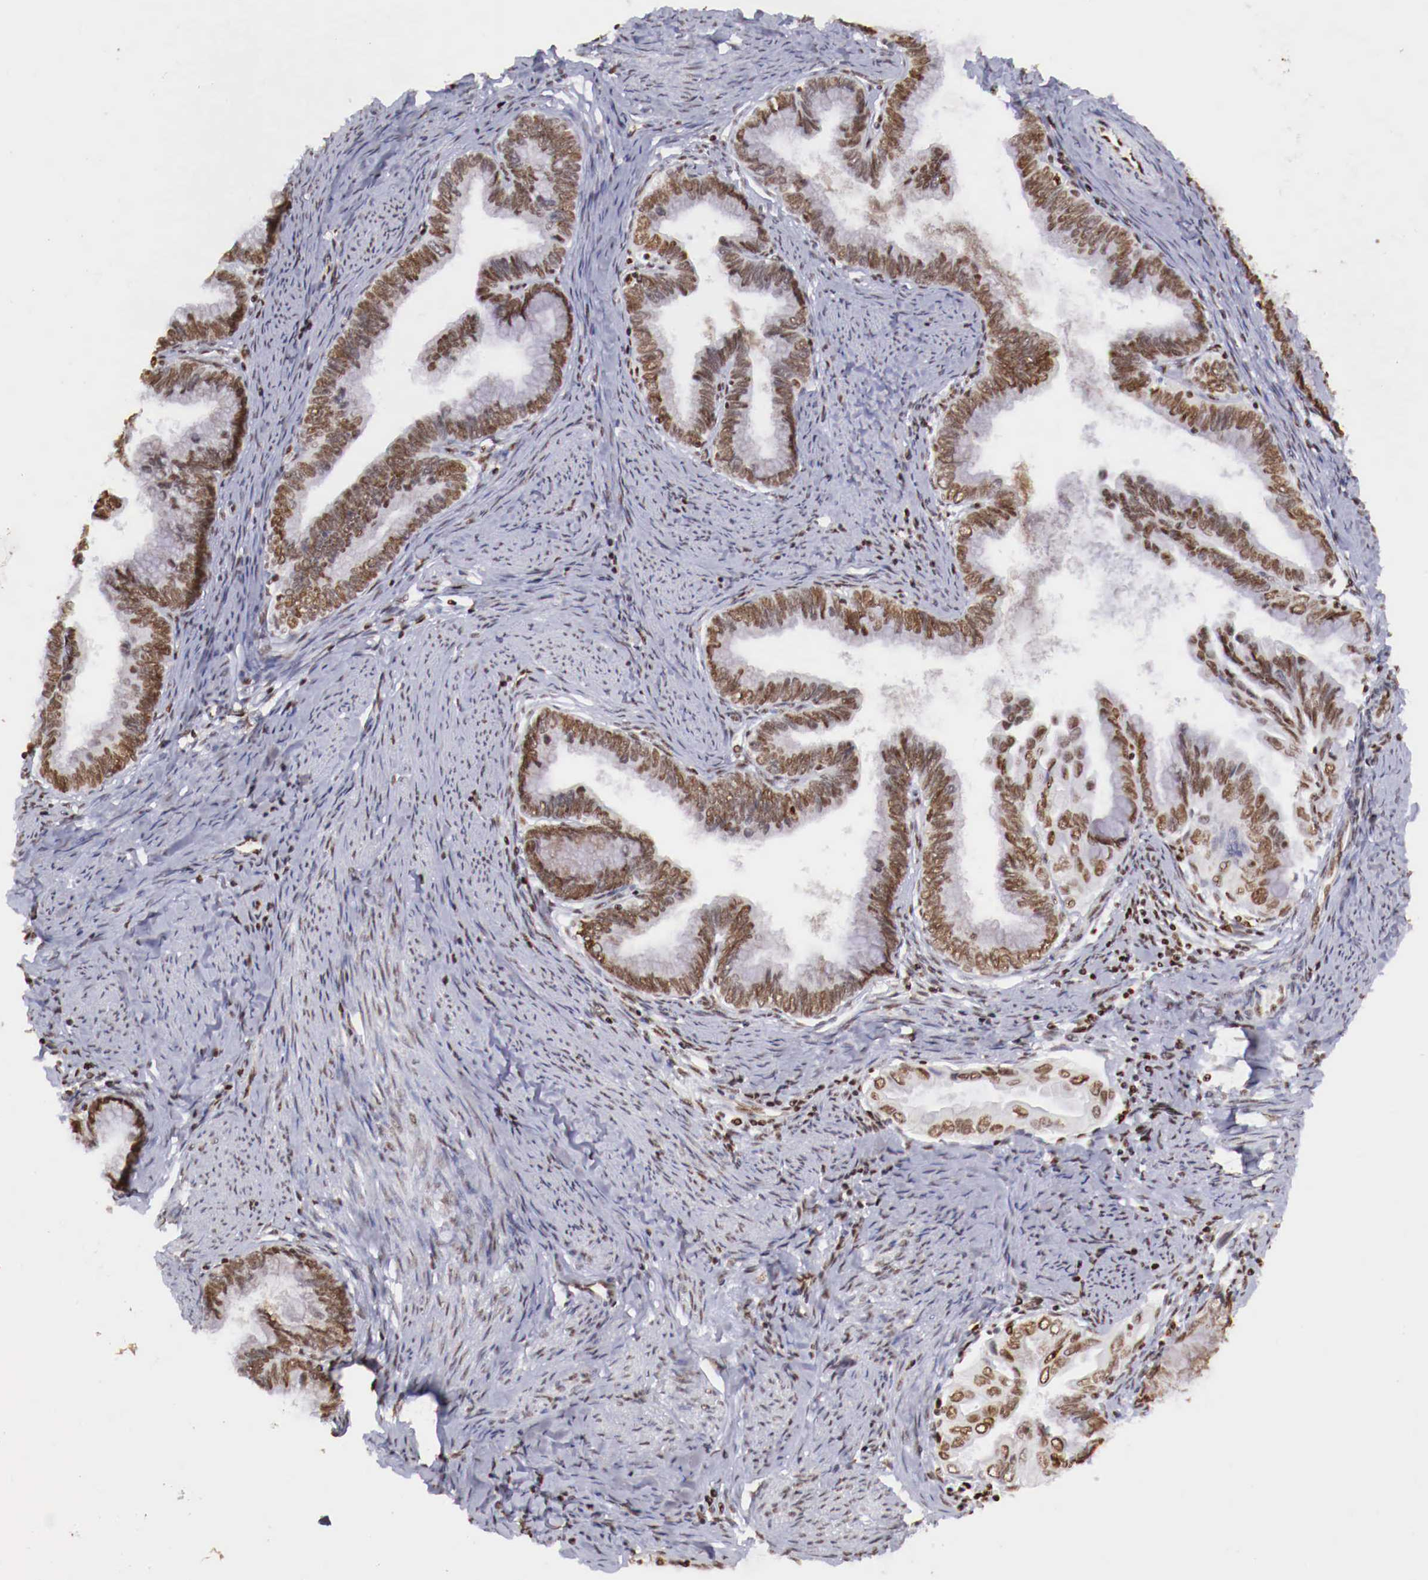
{"staining": {"intensity": "moderate", "quantity": ">75%", "location": "nuclear"}, "tissue": "cervical cancer", "cell_type": "Tumor cells", "image_type": "cancer", "snomed": [{"axis": "morphology", "description": "Adenocarcinoma, NOS"}, {"axis": "topography", "description": "Cervix"}], "caption": "Protein expression analysis of cervical adenocarcinoma demonstrates moderate nuclear positivity in about >75% of tumor cells.", "gene": "MAX", "patient": {"sex": "female", "age": 49}}